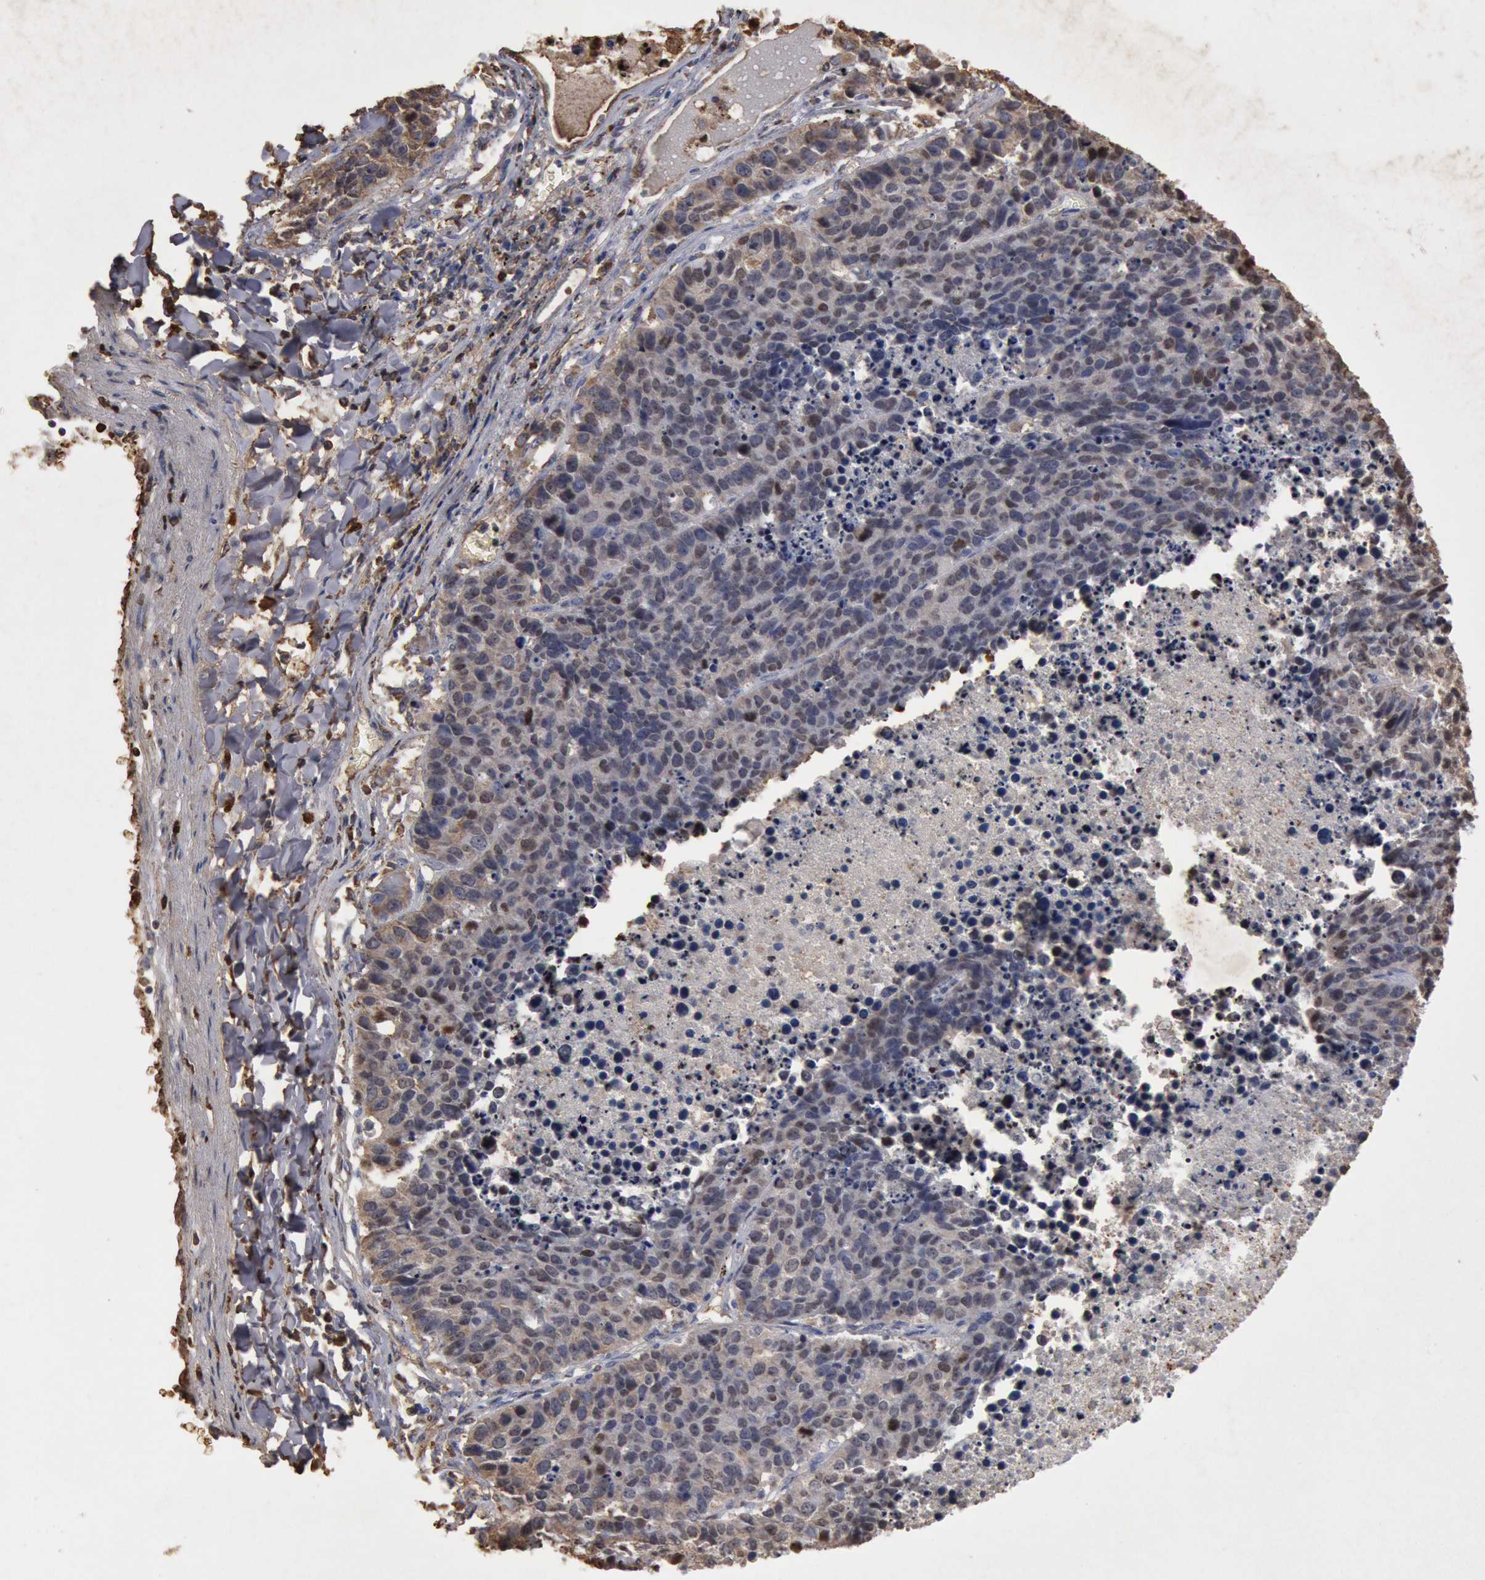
{"staining": {"intensity": "weak", "quantity": "<25%", "location": "cytoplasmic/membranous,nuclear"}, "tissue": "lung cancer", "cell_type": "Tumor cells", "image_type": "cancer", "snomed": [{"axis": "morphology", "description": "Carcinoid, malignant, NOS"}, {"axis": "topography", "description": "Lung"}], "caption": "Protein analysis of lung cancer shows no significant expression in tumor cells.", "gene": "FOXA2", "patient": {"sex": "male", "age": 60}}